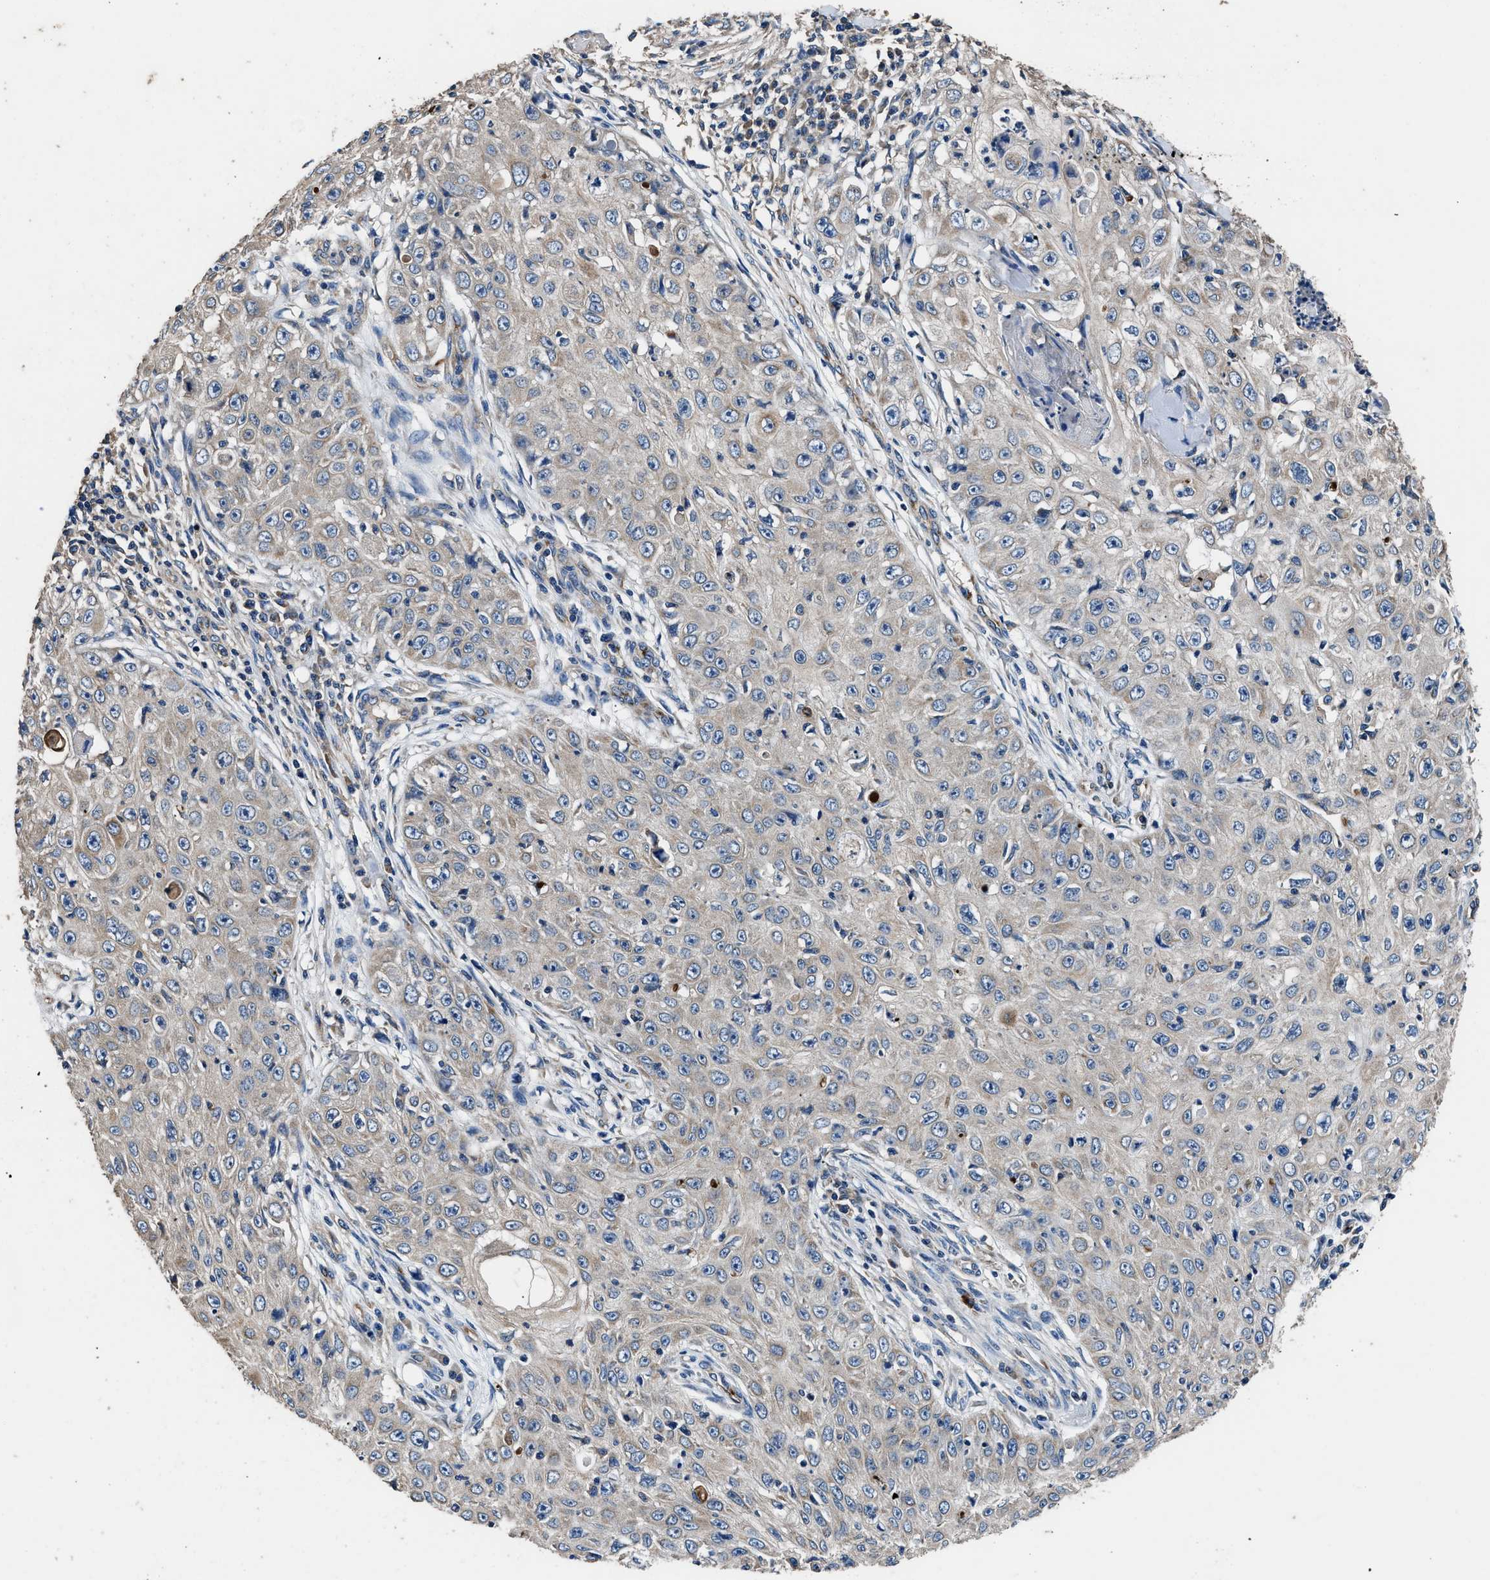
{"staining": {"intensity": "negative", "quantity": "none", "location": "none"}, "tissue": "skin cancer", "cell_type": "Tumor cells", "image_type": "cancer", "snomed": [{"axis": "morphology", "description": "Squamous cell carcinoma, NOS"}, {"axis": "topography", "description": "Skin"}], "caption": "DAB immunohistochemical staining of human skin squamous cell carcinoma displays no significant staining in tumor cells.", "gene": "DHRS7B", "patient": {"sex": "male", "age": 86}}